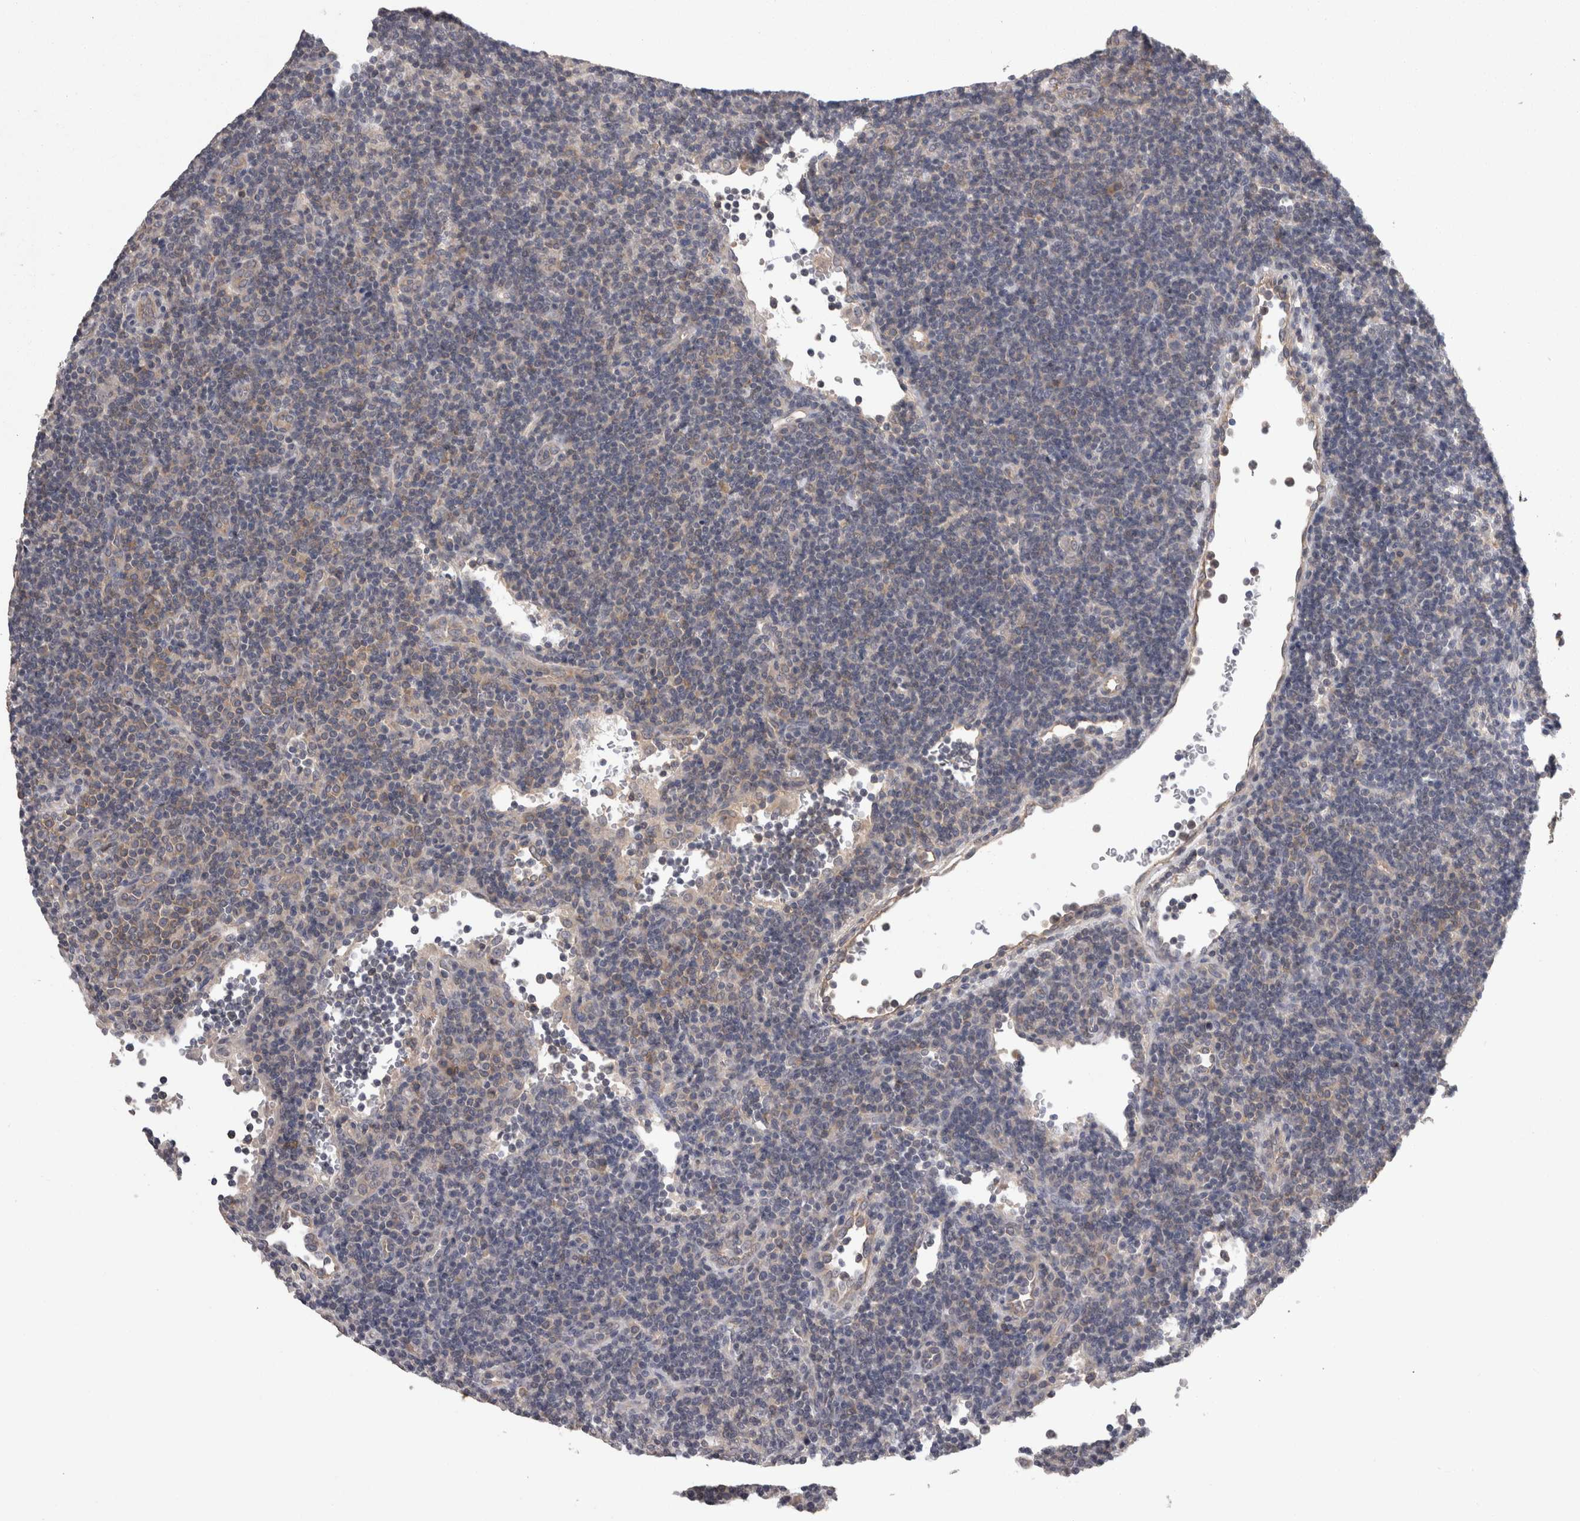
{"staining": {"intensity": "negative", "quantity": "none", "location": "none"}, "tissue": "lymphoma", "cell_type": "Tumor cells", "image_type": "cancer", "snomed": [{"axis": "morphology", "description": "Hodgkin's disease, NOS"}, {"axis": "topography", "description": "Lymph node"}], "caption": "This is an IHC image of human lymphoma. There is no expression in tumor cells.", "gene": "PON3", "patient": {"sex": "female", "age": 57}}